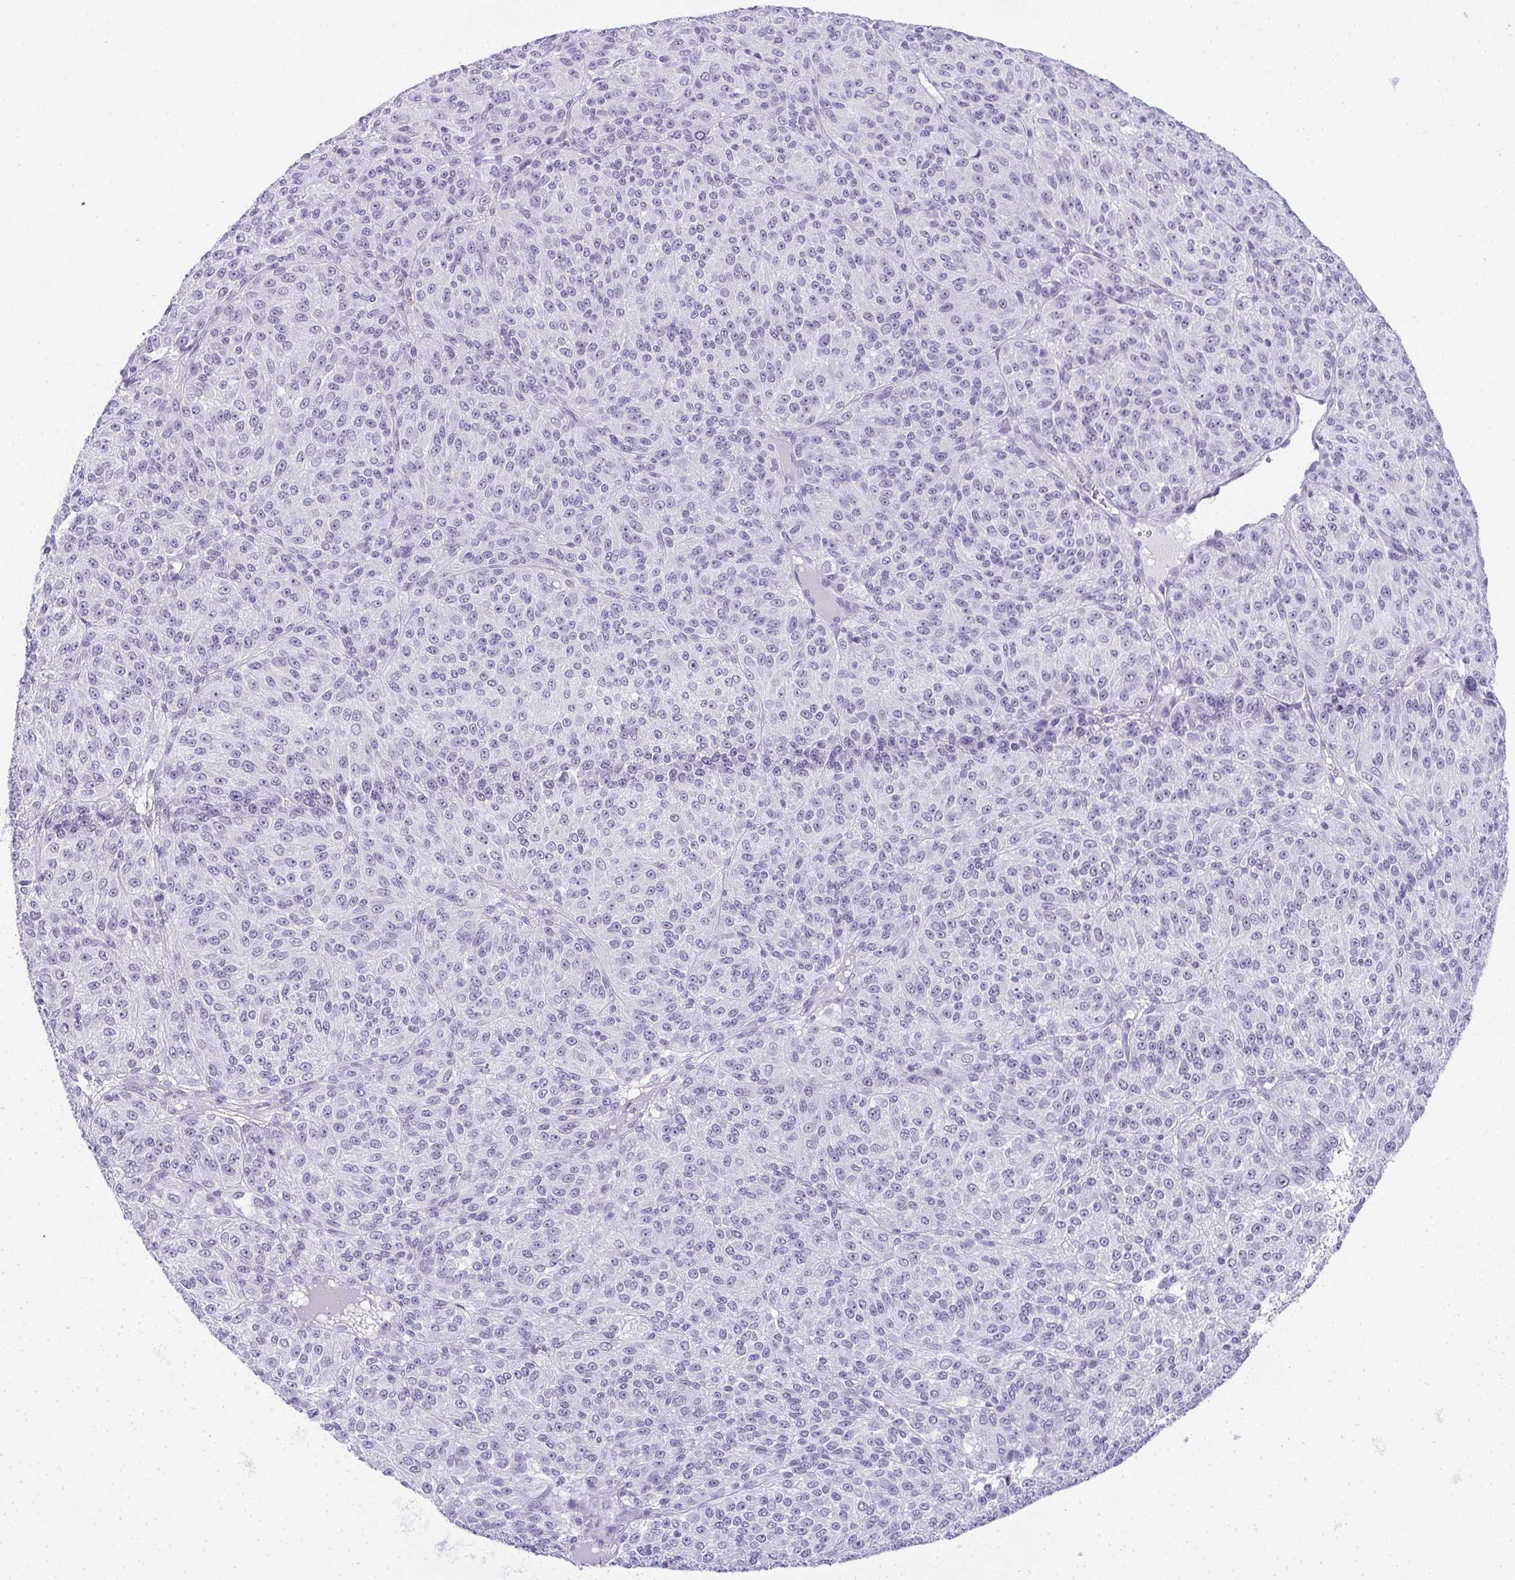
{"staining": {"intensity": "negative", "quantity": "none", "location": "none"}, "tissue": "melanoma", "cell_type": "Tumor cells", "image_type": "cancer", "snomed": [{"axis": "morphology", "description": "Malignant melanoma, Metastatic site"}, {"axis": "topography", "description": "Brain"}], "caption": "The immunohistochemistry (IHC) photomicrograph has no significant positivity in tumor cells of melanoma tissue.", "gene": "PLA2G1B", "patient": {"sex": "female", "age": 56}}